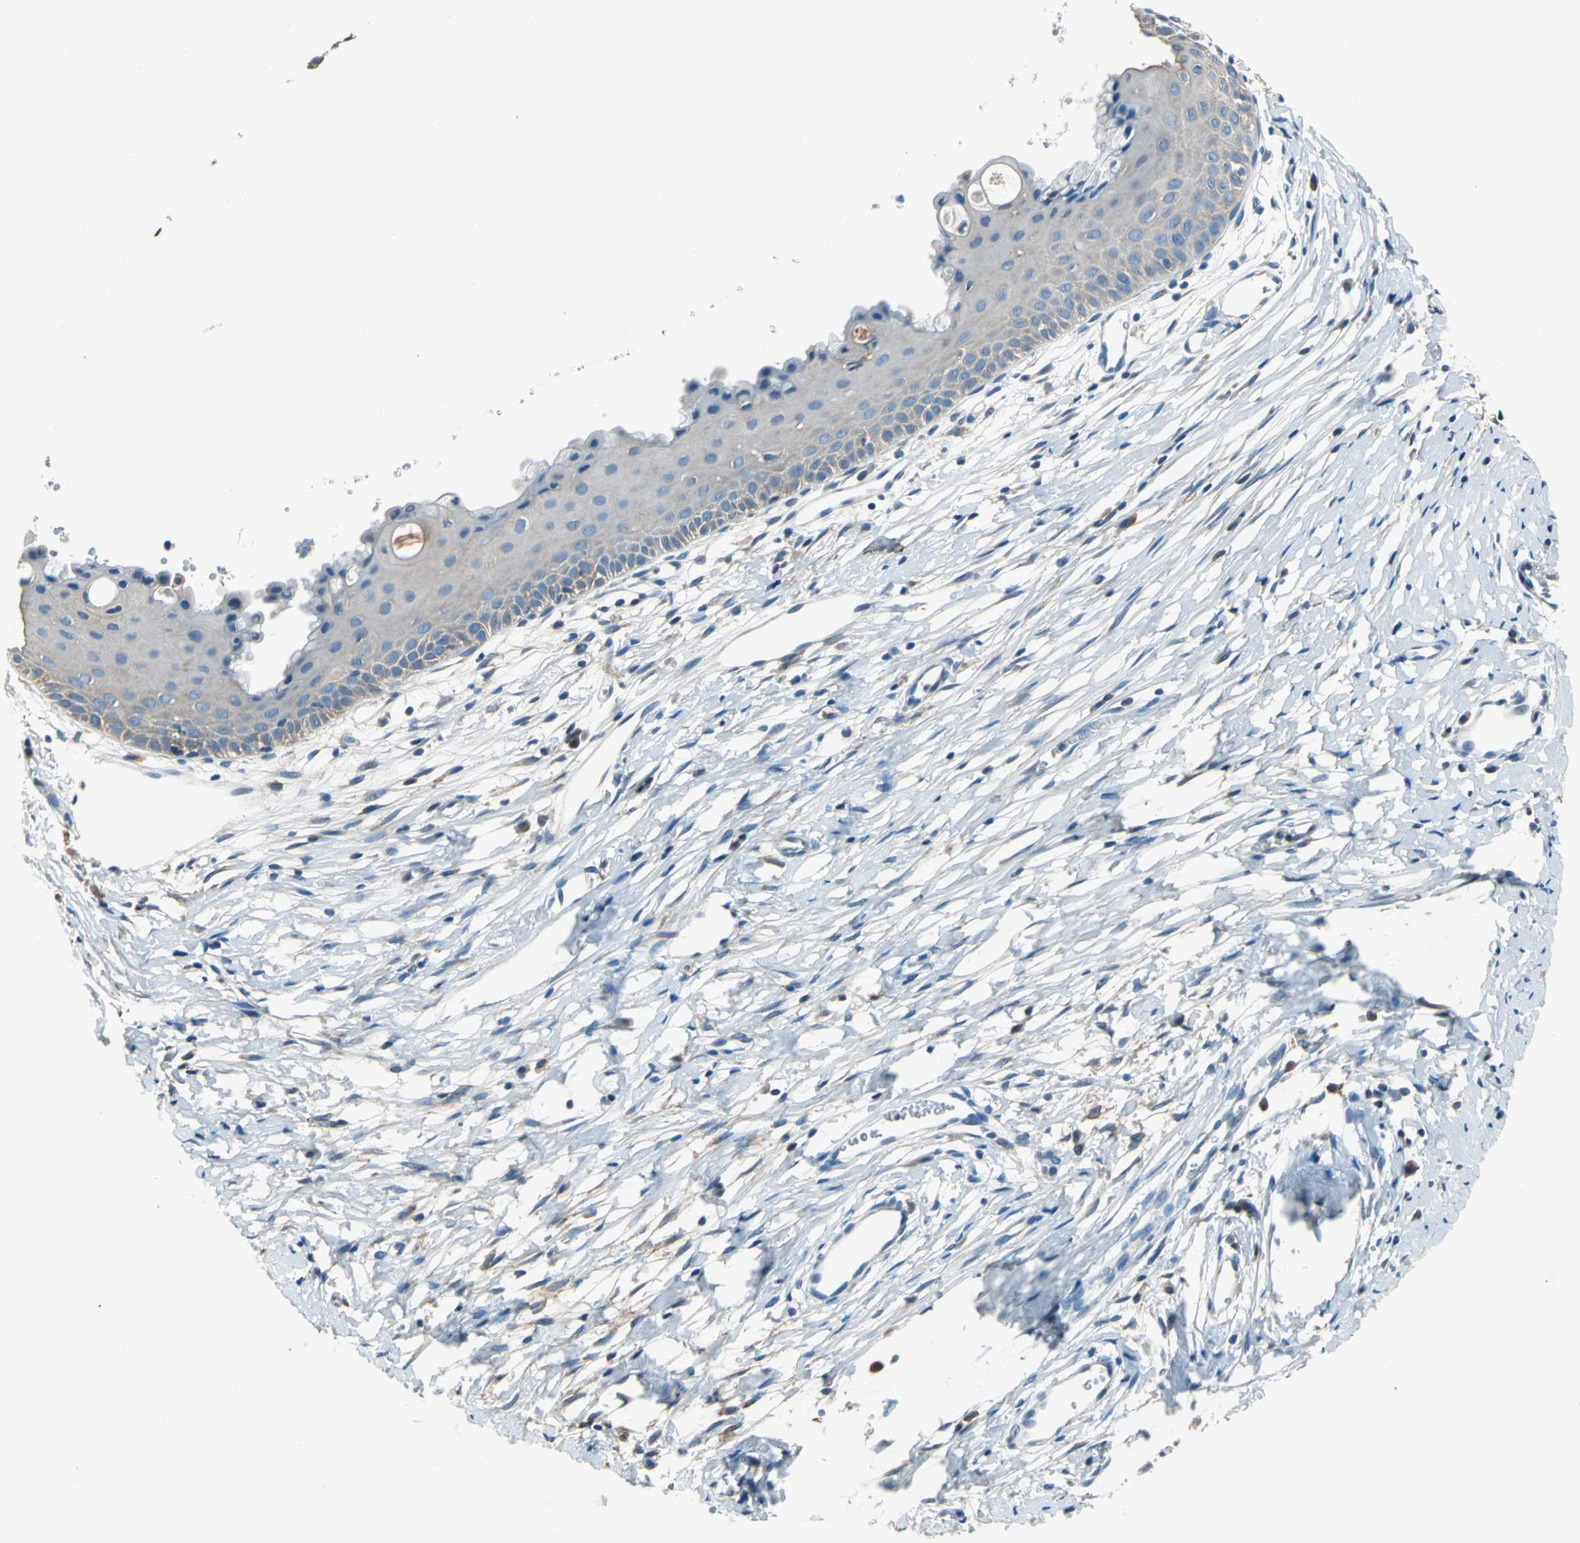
{"staining": {"intensity": "negative", "quantity": "none", "location": "none"}, "tissue": "cervix", "cell_type": "Glandular cells", "image_type": "normal", "snomed": [{"axis": "morphology", "description": "Normal tissue, NOS"}, {"axis": "topography", "description": "Cervix"}], "caption": "DAB (3,3'-diaminobenzidine) immunohistochemical staining of normal cervix displays no significant expression in glandular cells. The staining was performed using DAB to visualize the protein expression in brown, while the nuclei were stained in blue with hematoxylin (Magnification: 20x).", "gene": "PRKCA", "patient": {"sex": "female", "age": 39}}